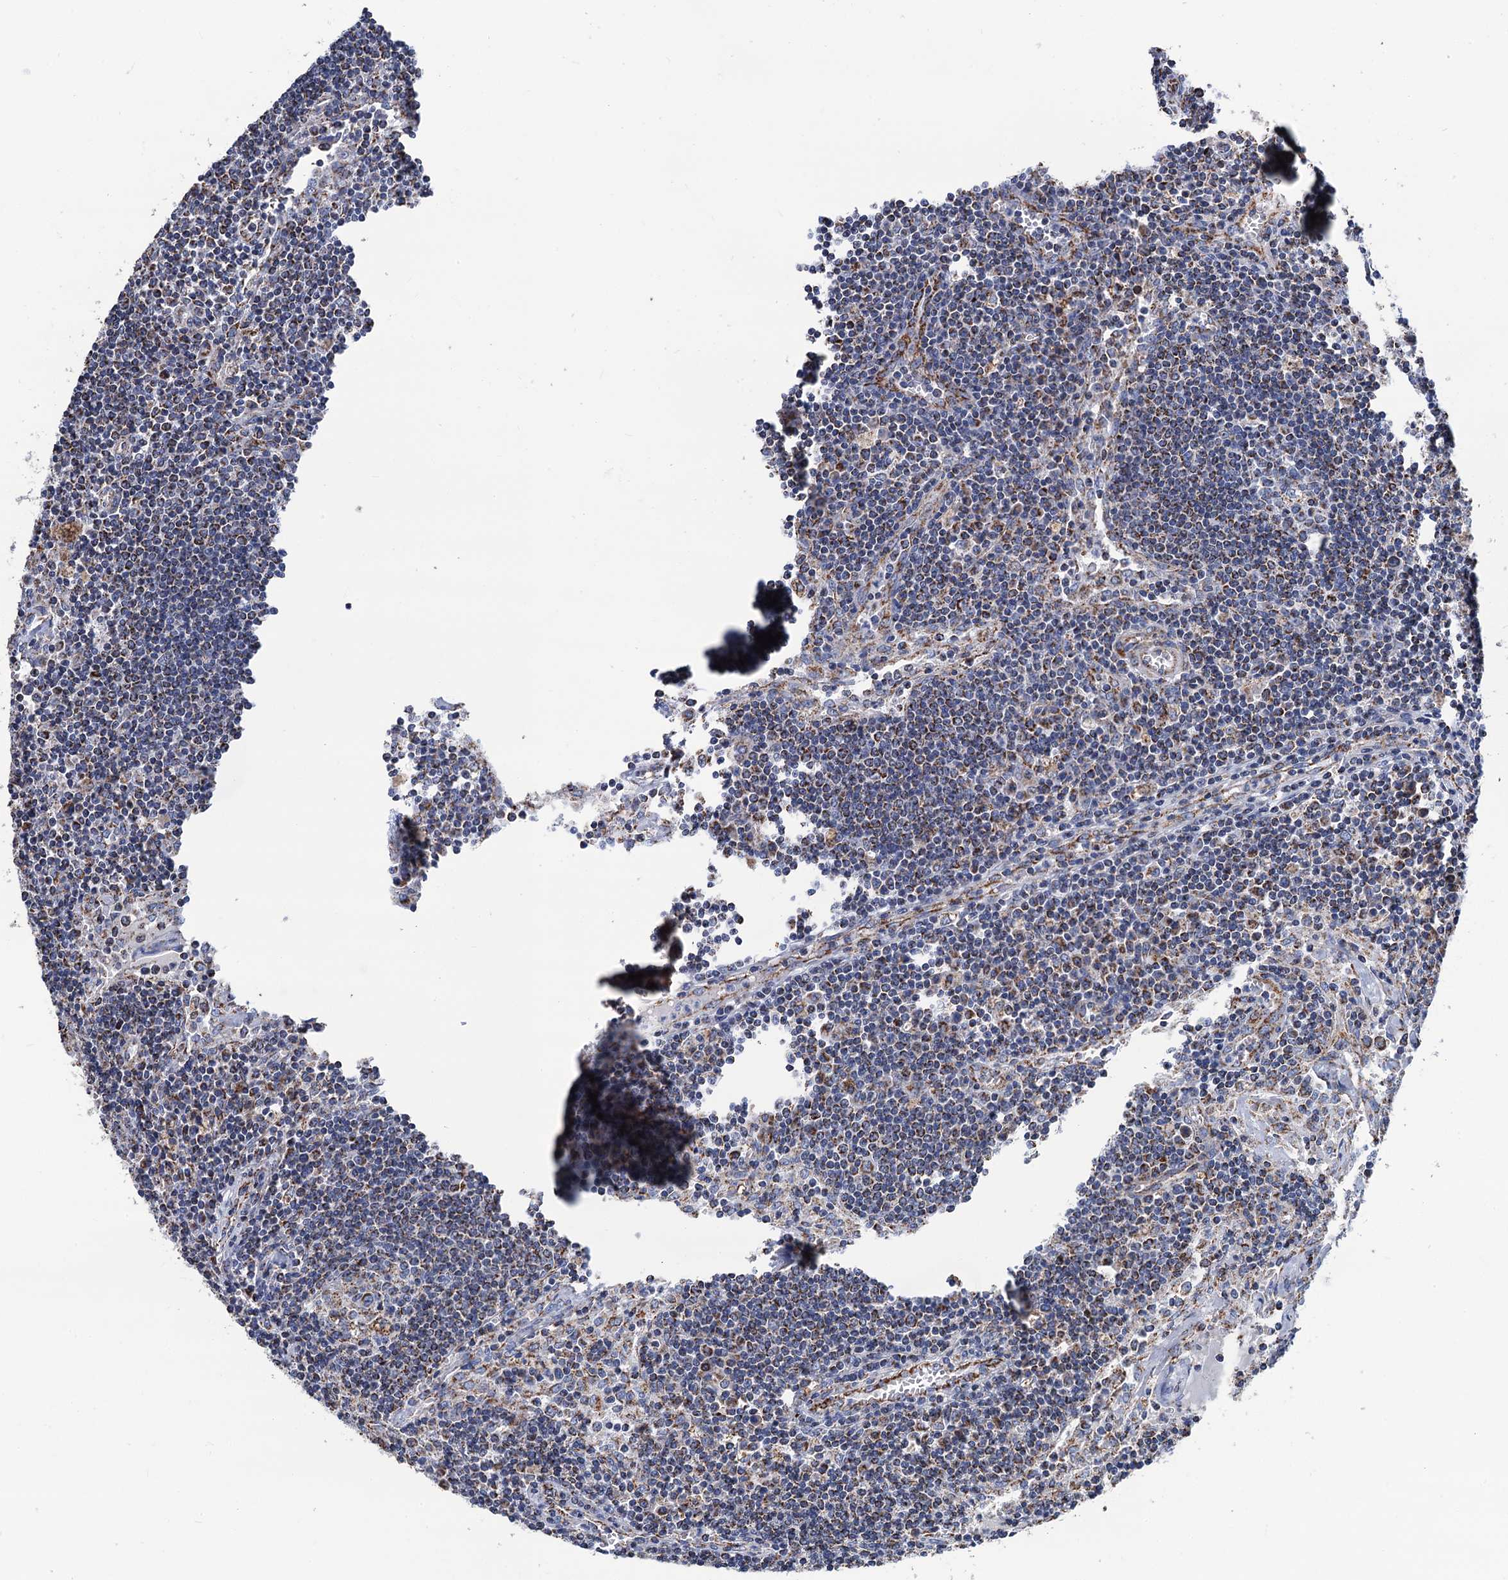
{"staining": {"intensity": "strong", "quantity": ">75%", "location": "cytoplasmic/membranous"}, "tissue": "lymph node", "cell_type": "Germinal center cells", "image_type": "normal", "snomed": [{"axis": "morphology", "description": "Normal tissue, NOS"}, {"axis": "topography", "description": "Lymph node"}], "caption": "This histopathology image displays immunohistochemistry (IHC) staining of normal human lymph node, with high strong cytoplasmic/membranous expression in approximately >75% of germinal center cells.", "gene": "IVD", "patient": {"sex": "male", "age": 58}}